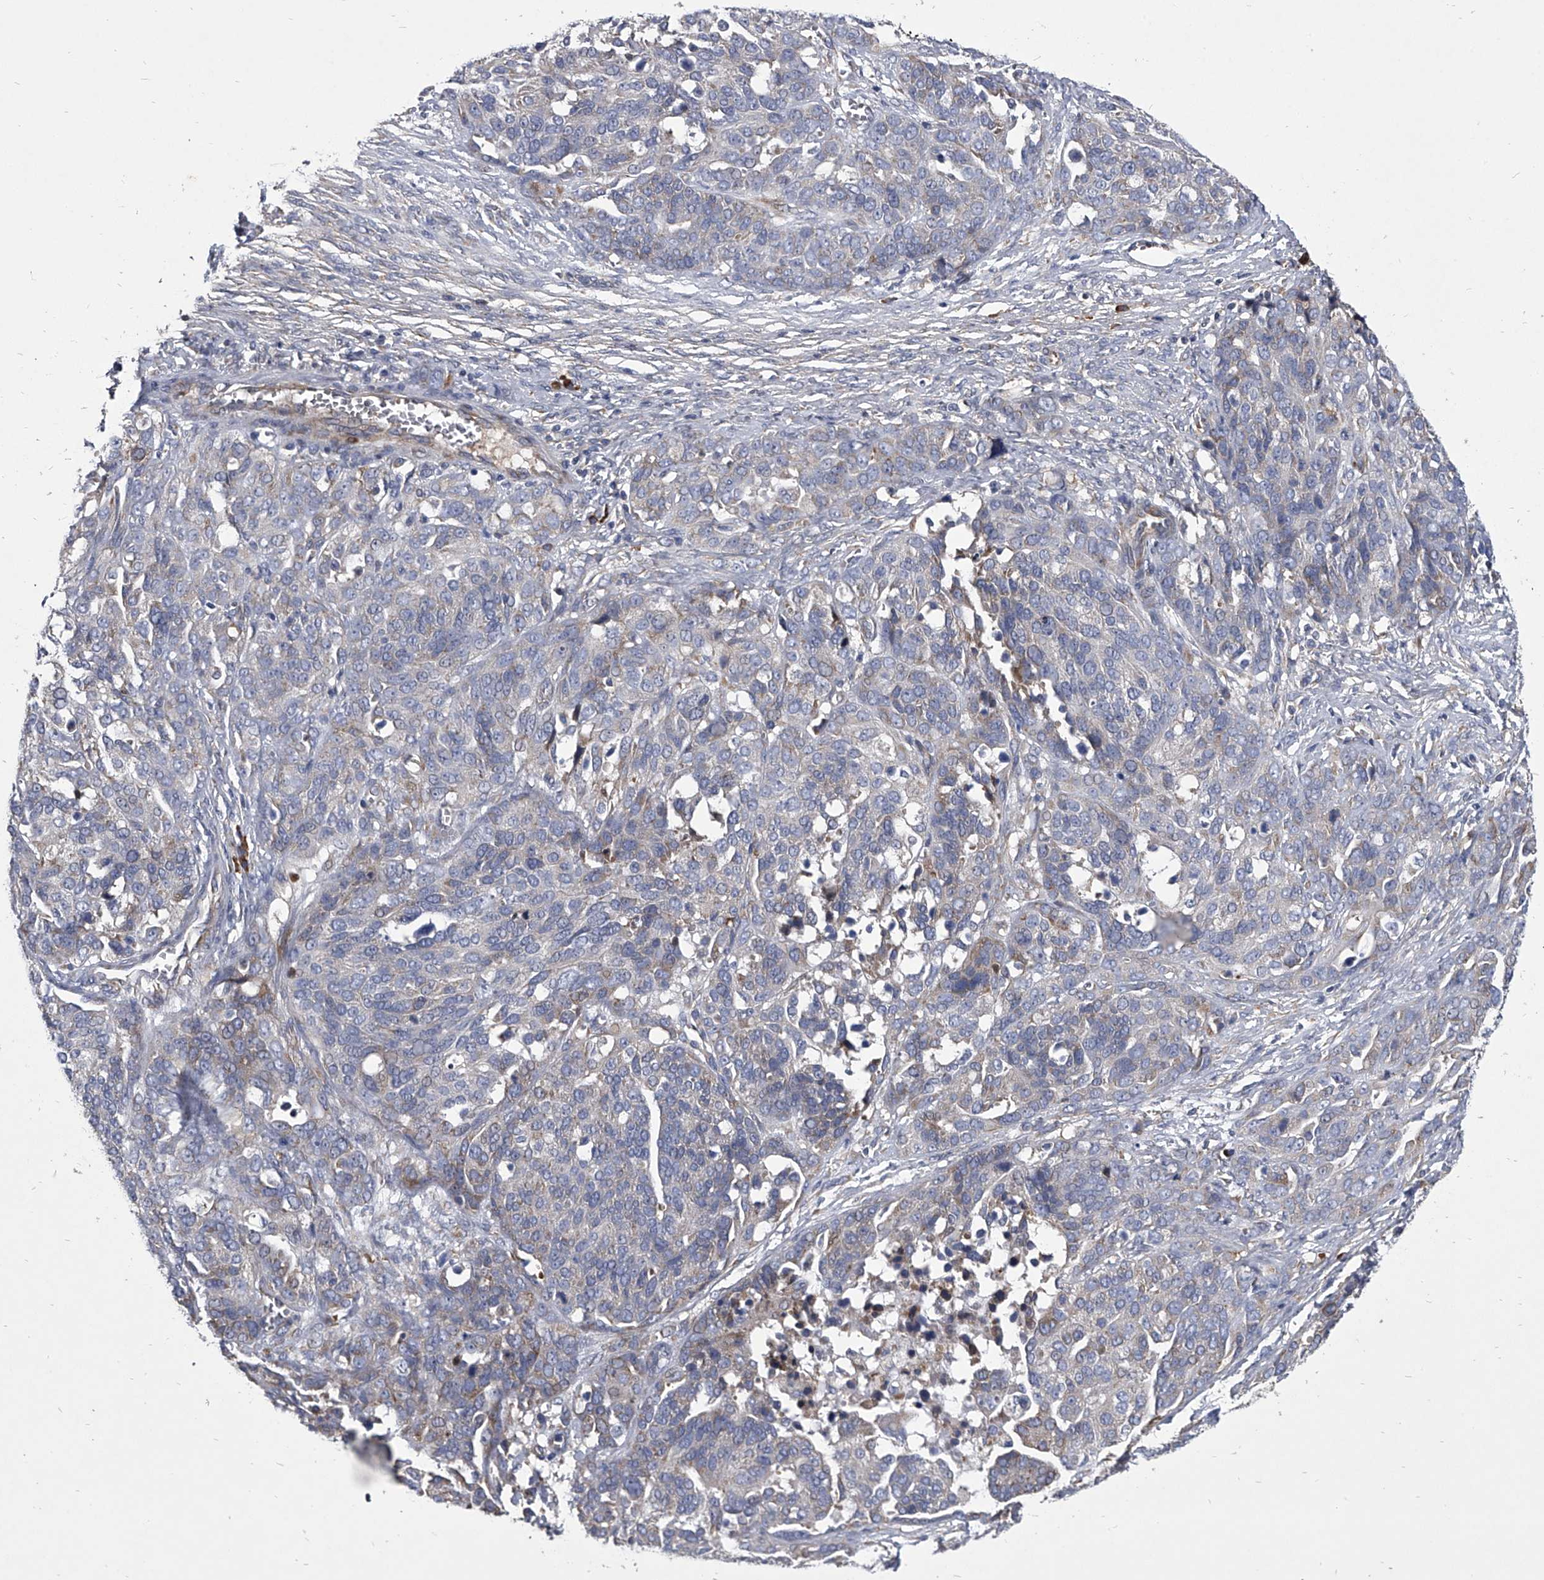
{"staining": {"intensity": "negative", "quantity": "none", "location": "none"}, "tissue": "ovarian cancer", "cell_type": "Tumor cells", "image_type": "cancer", "snomed": [{"axis": "morphology", "description": "Cystadenocarcinoma, serous, NOS"}, {"axis": "topography", "description": "Ovary"}], "caption": "A micrograph of ovarian cancer (serous cystadenocarcinoma) stained for a protein displays no brown staining in tumor cells. The staining is performed using DAB brown chromogen with nuclei counter-stained in using hematoxylin.", "gene": "CCR4", "patient": {"sex": "female", "age": 44}}